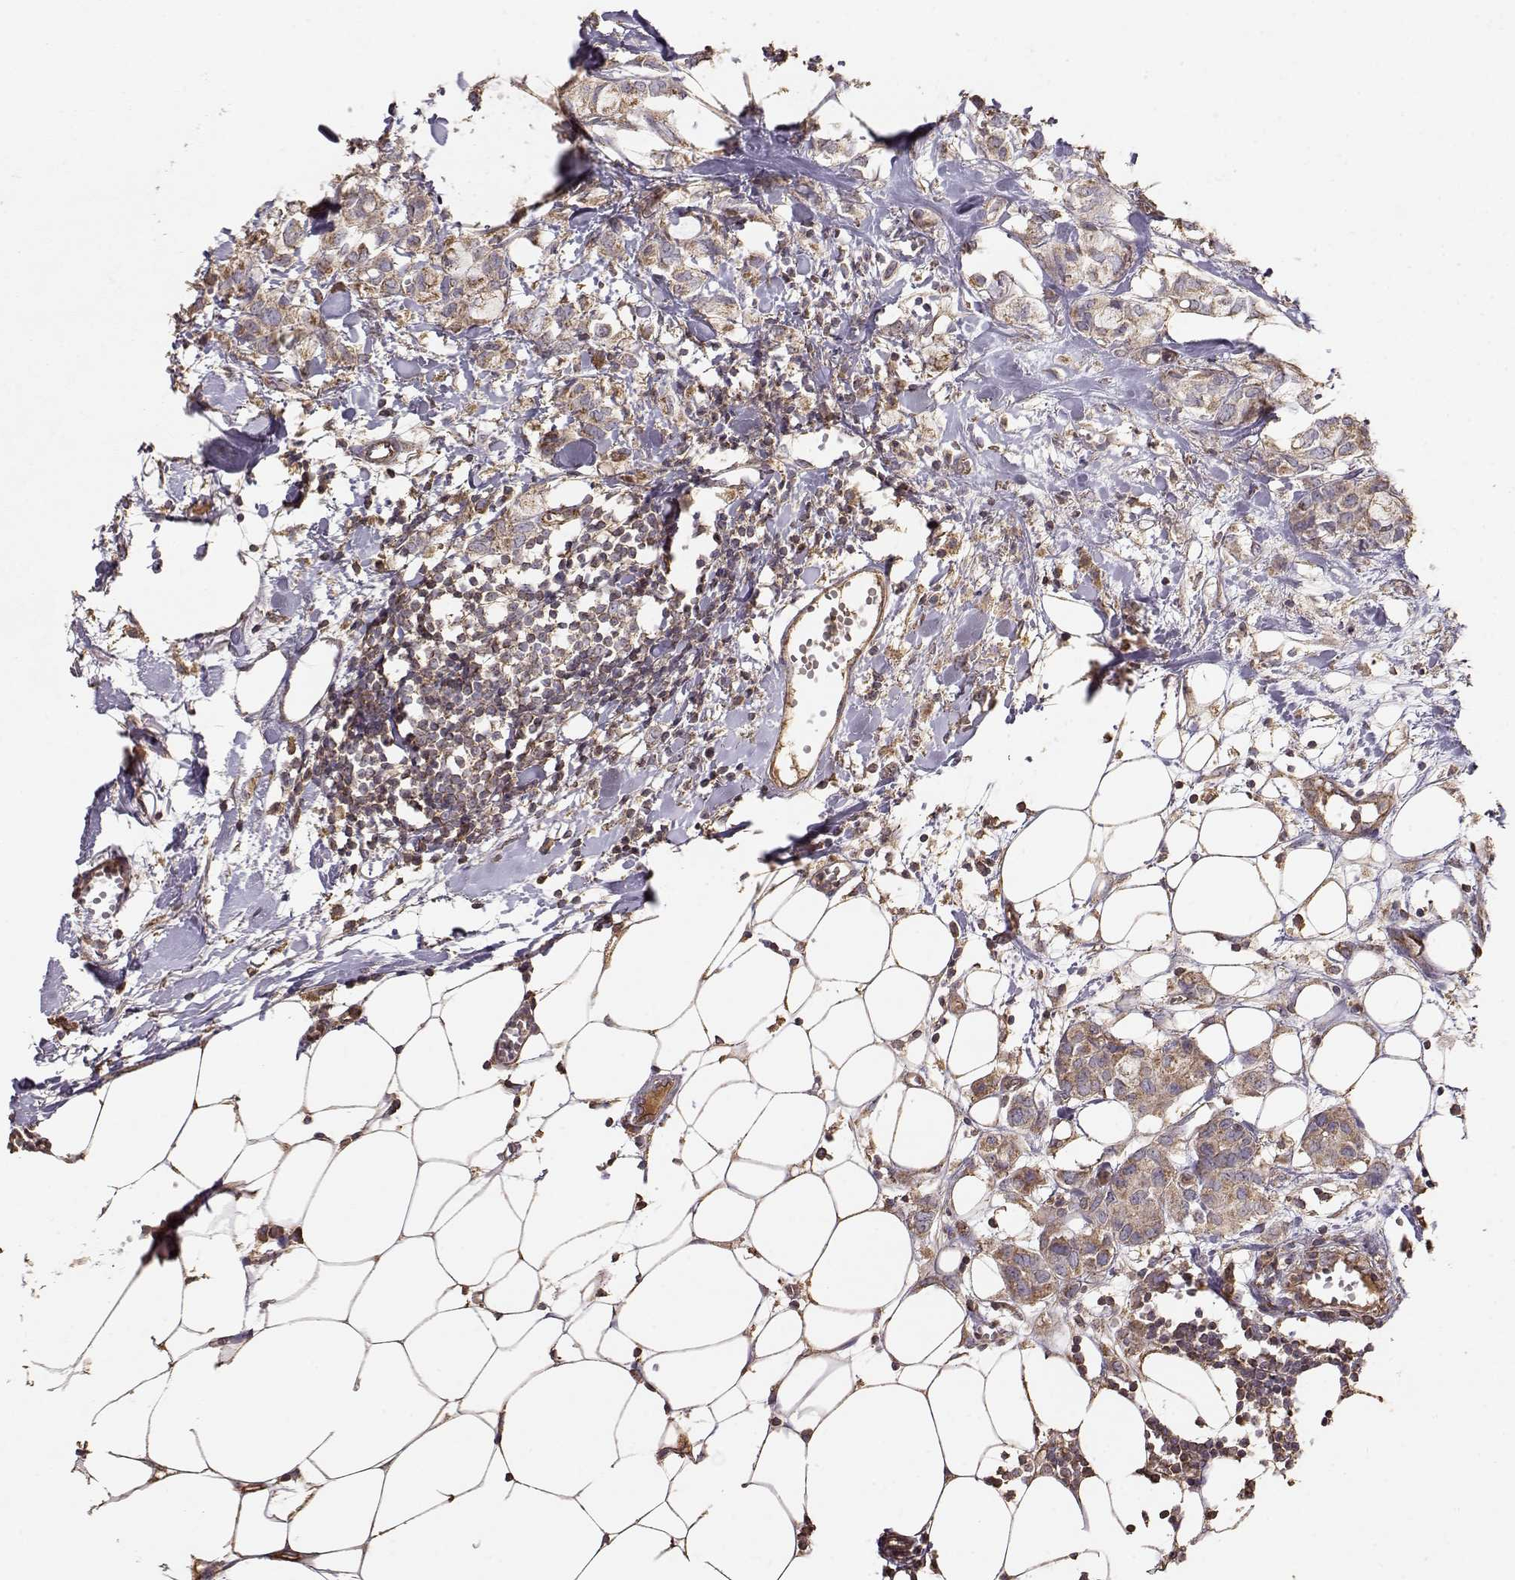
{"staining": {"intensity": "moderate", "quantity": ">75%", "location": "cytoplasmic/membranous"}, "tissue": "breast cancer", "cell_type": "Tumor cells", "image_type": "cancer", "snomed": [{"axis": "morphology", "description": "Duct carcinoma"}, {"axis": "topography", "description": "Breast"}], "caption": "IHC staining of breast cancer (intraductal carcinoma), which reveals medium levels of moderate cytoplasmic/membranous positivity in about >75% of tumor cells indicating moderate cytoplasmic/membranous protein positivity. The staining was performed using DAB (brown) for protein detection and nuclei were counterstained in hematoxylin (blue).", "gene": "TARS3", "patient": {"sex": "female", "age": 85}}